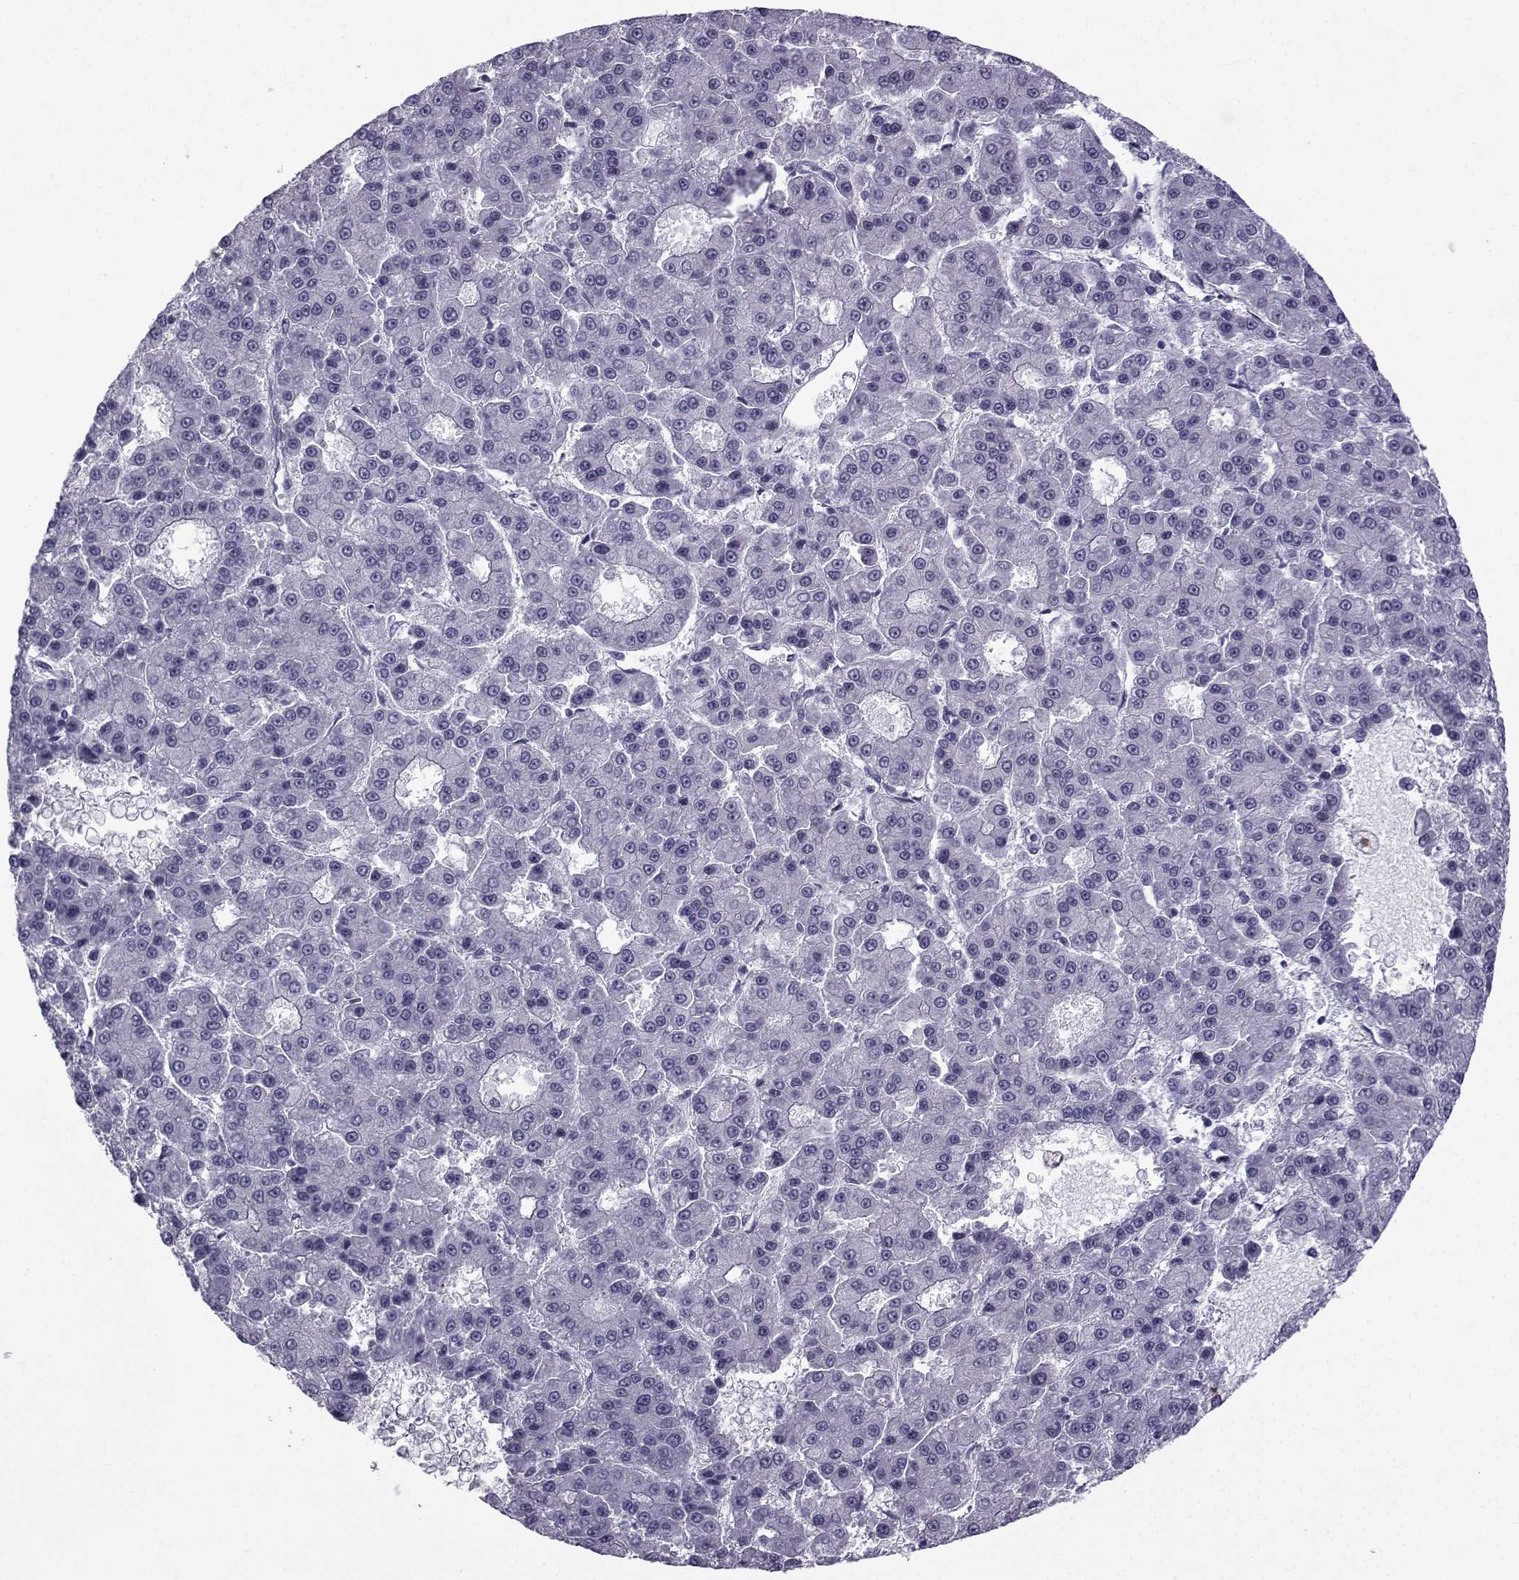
{"staining": {"intensity": "negative", "quantity": "none", "location": "none"}, "tissue": "liver cancer", "cell_type": "Tumor cells", "image_type": "cancer", "snomed": [{"axis": "morphology", "description": "Carcinoma, Hepatocellular, NOS"}, {"axis": "topography", "description": "Liver"}], "caption": "DAB immunohistochemical staining of hepatocellular carcinoma (liver) displays no significant staining in tumor cells.", "gene": "SPANXD", "patient": {"sex": "male", "age": 70}}